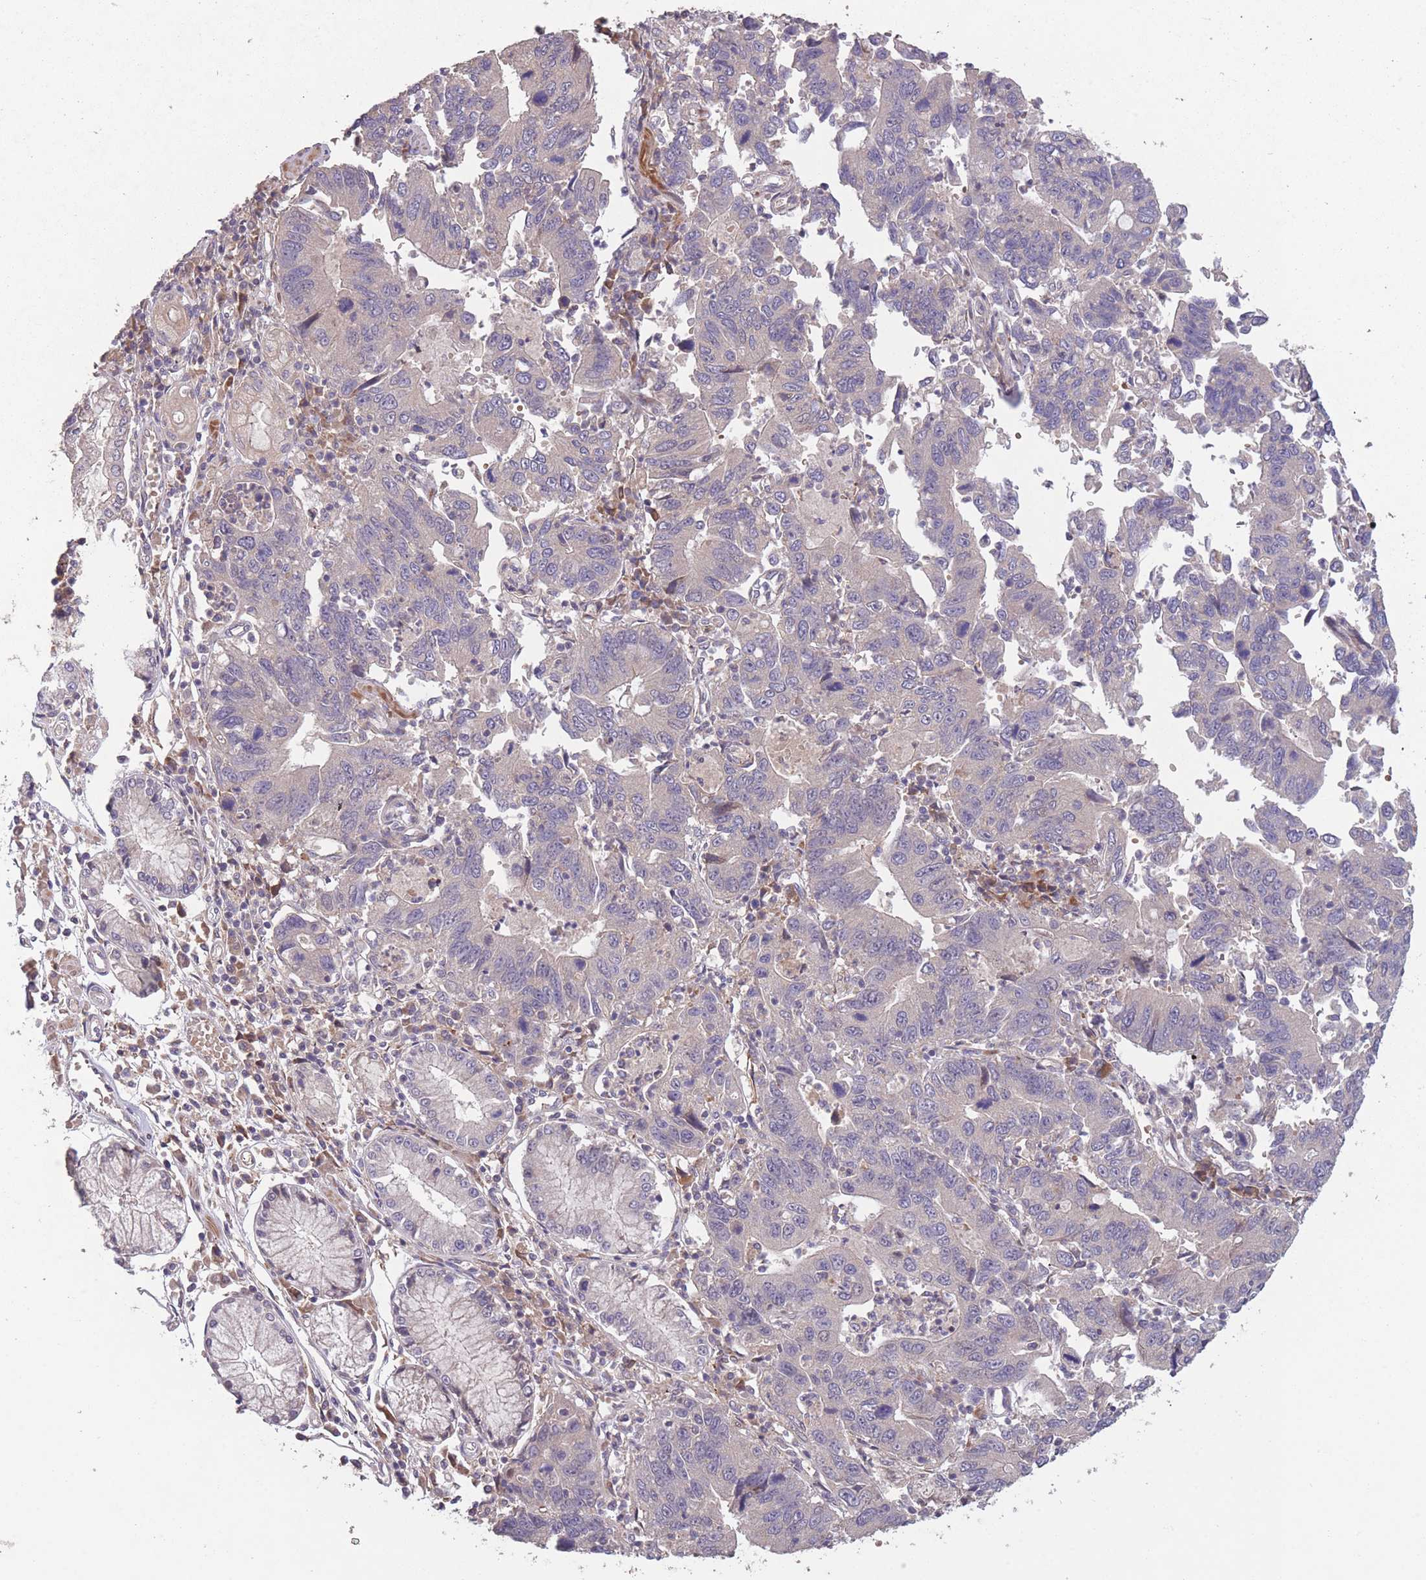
{"staining": {"intensity": "negative", "quantity": "none", "location": "none"}, "tissue": "stomach cancer", "cell_type": "Tumor cells", "image_type": "cancer", "snomed": [{"axis": "morphology", "description": "Adenocarcinoma, NOS"}, {"axis": "topography", "description": "Stomach"}], "caption": "Photomicrograph shows no protein expression in tumor cells of stomach cancer (adenocarcinoma) tissue.", "gene": "OR2V2", "patient": {"sex": "male", "age": 59}}